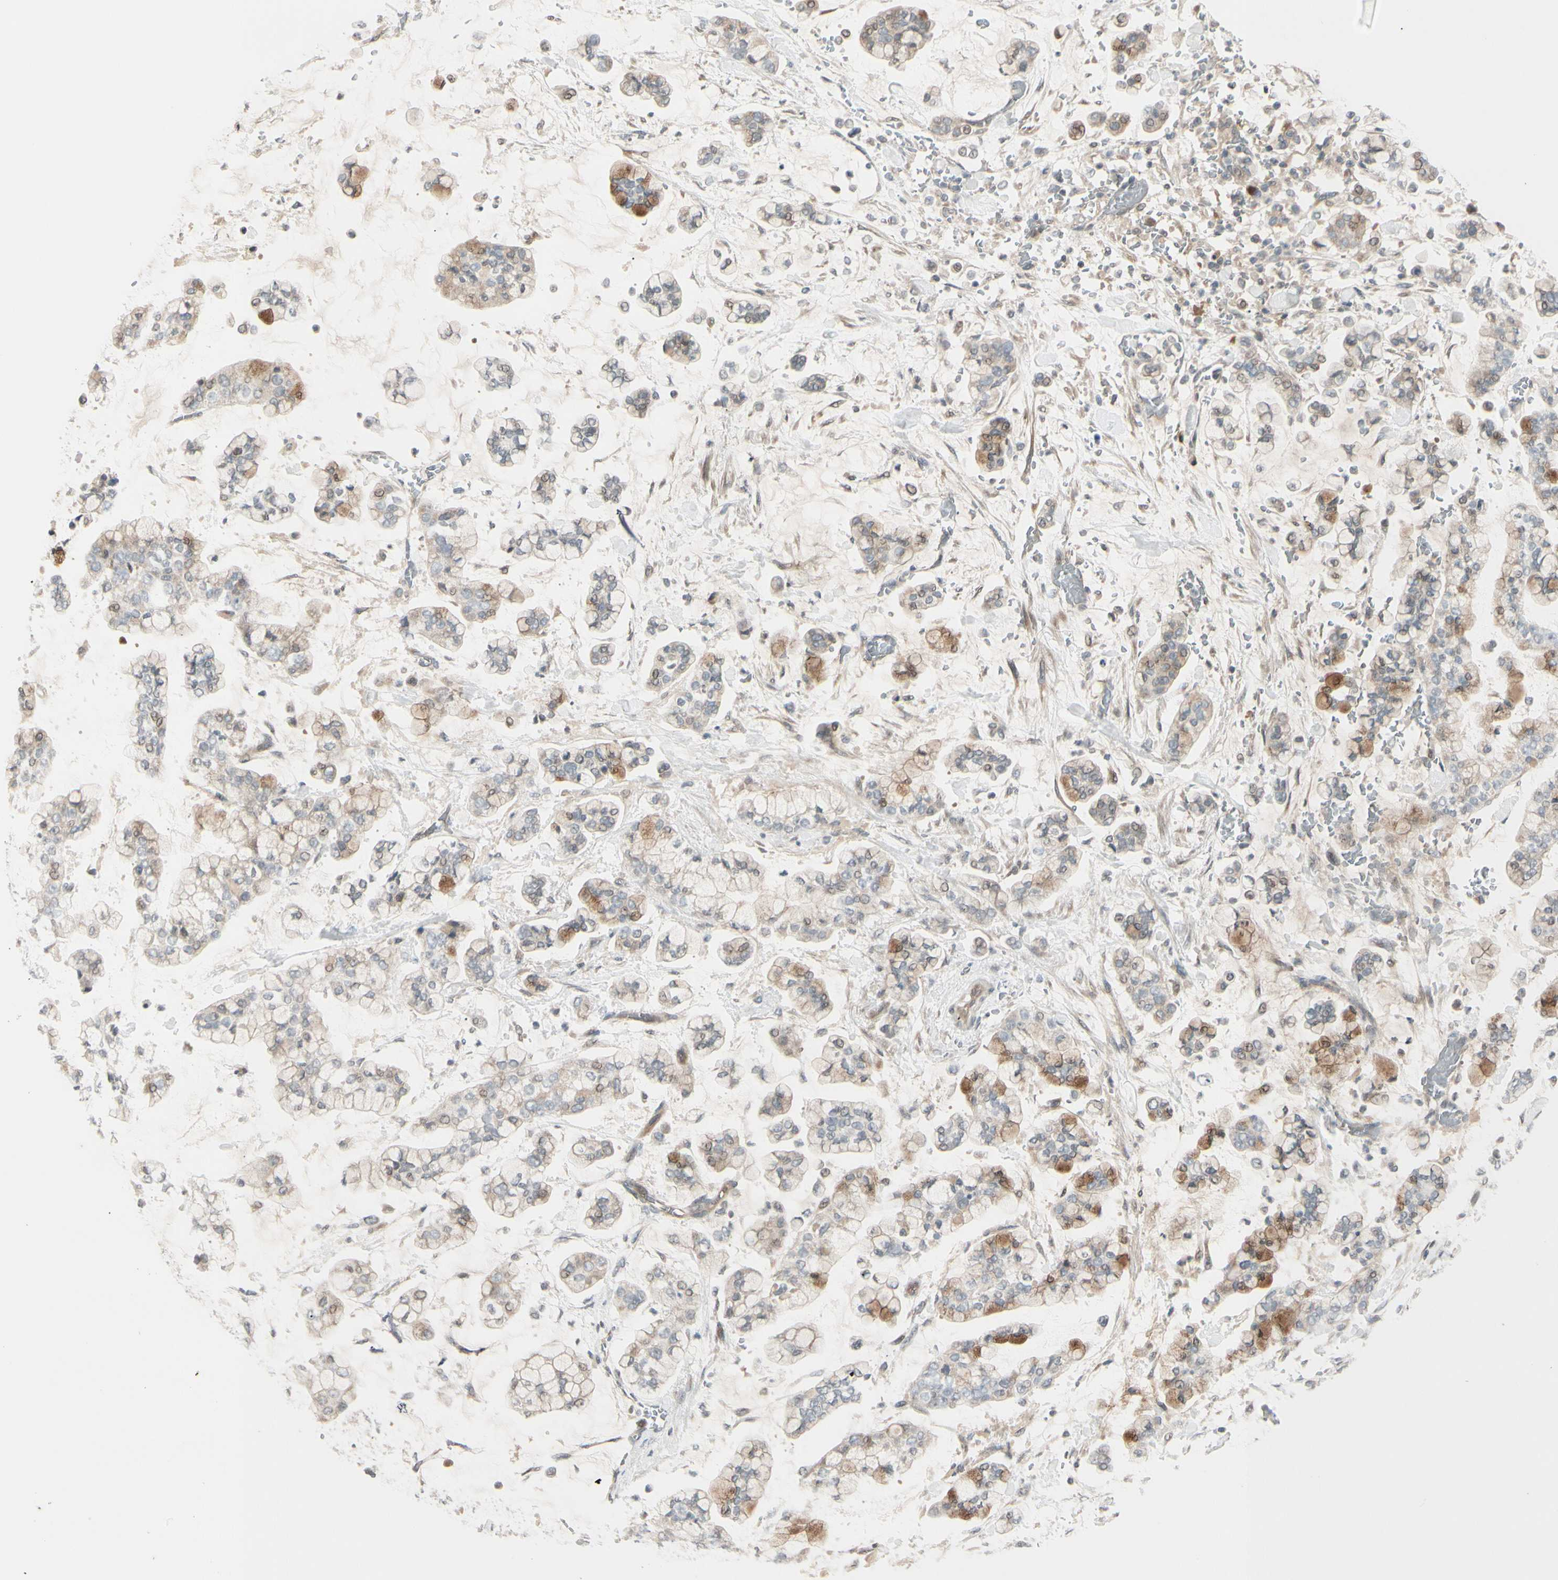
{"staining": {"intensity": "moderate", "quantity": "<25%", "location": "cytoplasmic/membranous"}, "tissue": "stomach cancer", "cell_type": "Tumor cells", "image_type": "cancer", "snomed": [{"axis": "morphology", "description": "Normal tissue, NOS"}, {"axis": "morphology", "description": "Adenocarcinoma, NOS"}, {"axis": "topography", "description": "Stomach, upper"}, {"axis": "topography", "description": "Stomach"}], "caption": "A brown stain shows moderate cytoplasmic/membranous positivity of a protein in stomach cancer (adenocarcinoma) tumor cells.", "gene": "FGF10", "patient": {"sex": "male", "age": 76}}